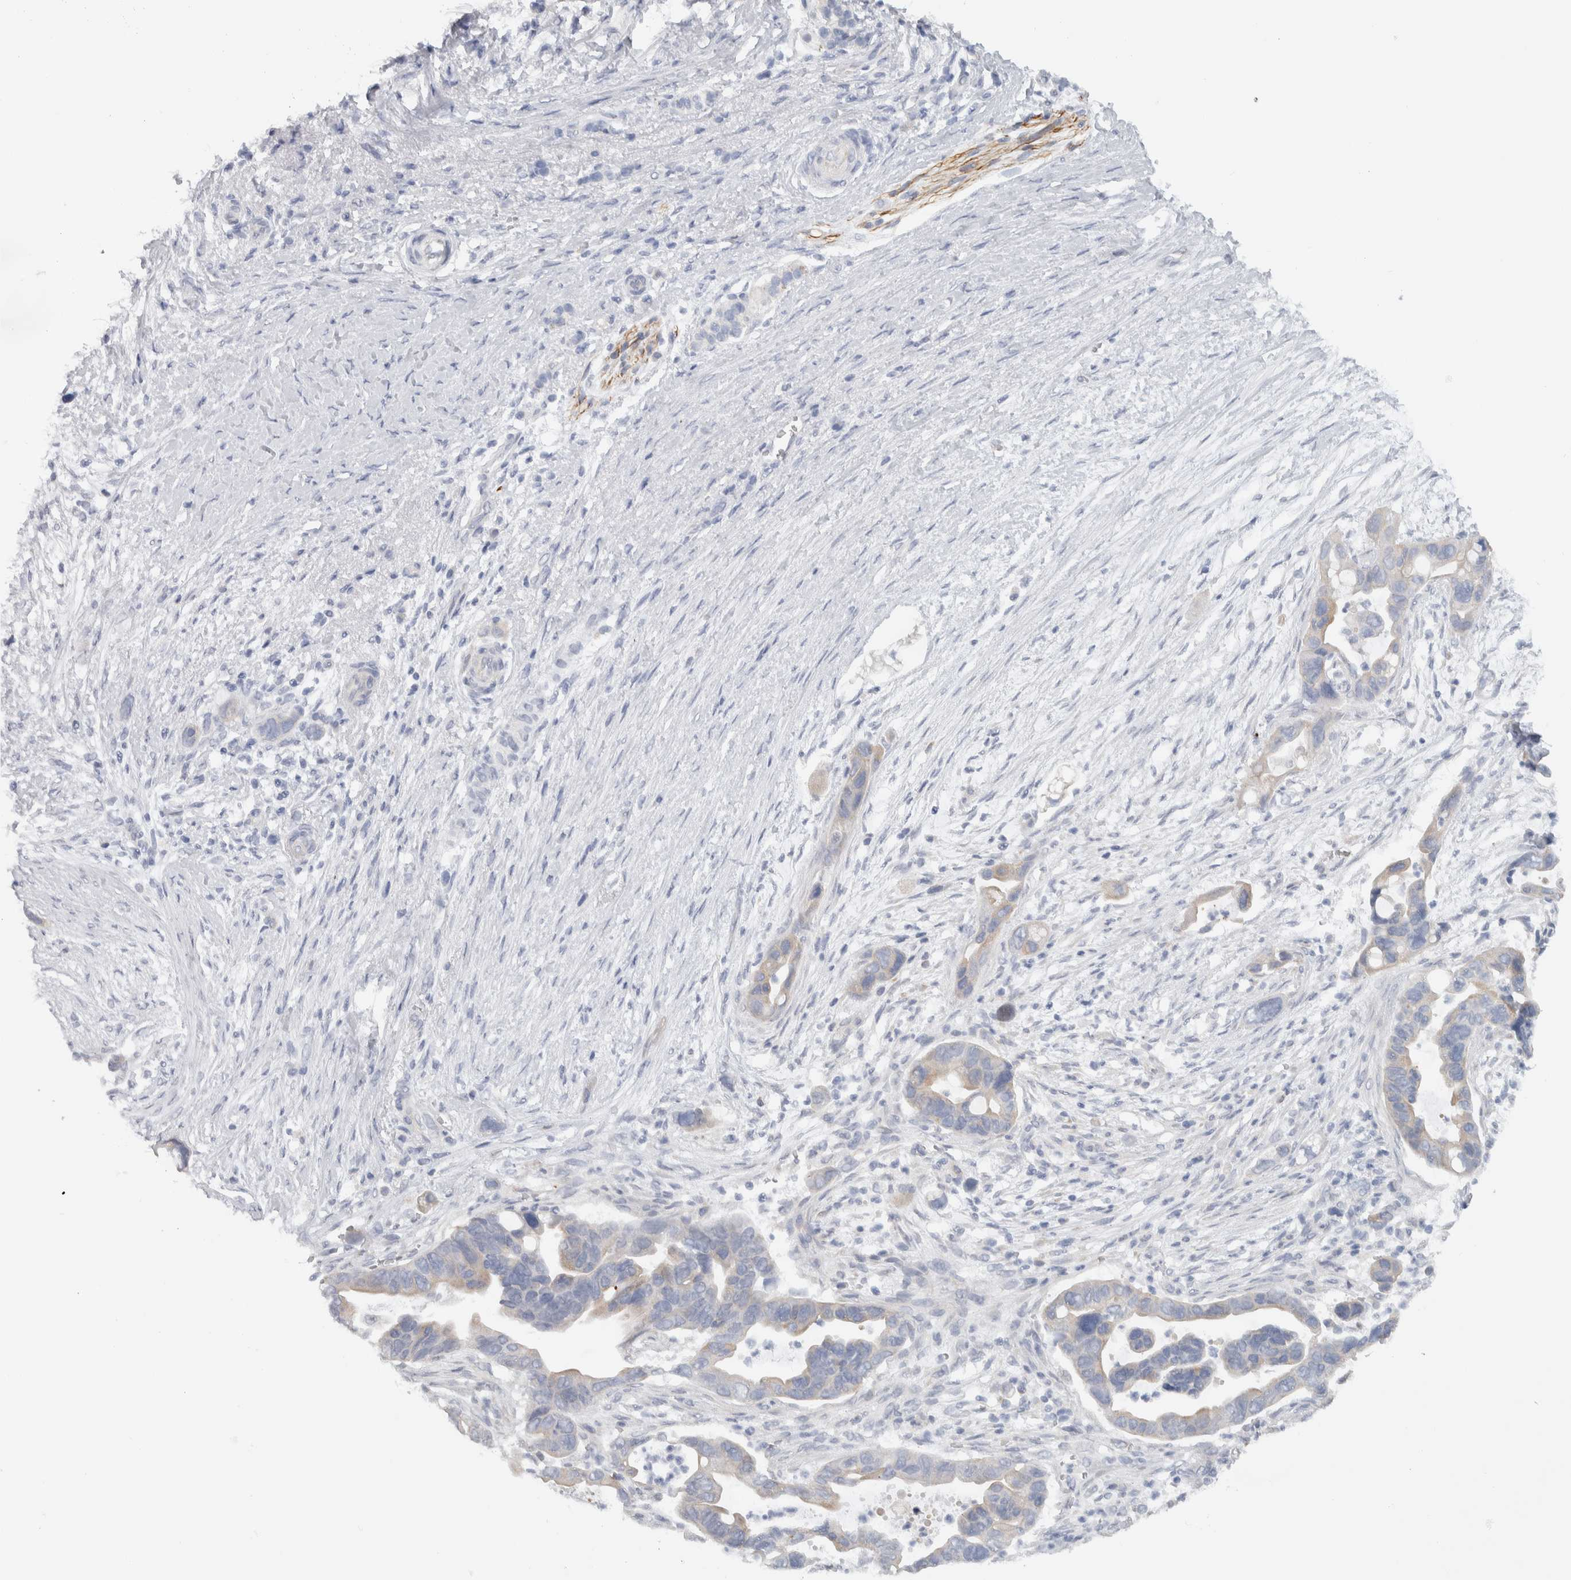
{"staining": {"intensity": "weak", "quantity": "<25%", "location": "cytoplasmic/membranous"}, "tissue": "pancreatic cancer", "cell_type": "Tumor cells", "image_type": "cancer", "snomed": [{"axis": "morphology", "description": "Adenocarcinoma, NOS"}, {"axis": "topography", "description": "Pancreas"}], "caption": "Immunohistochemistry (IHC) micrograph of adenocarcinoma (pancreatic) stained for a protein (brown), which displays no expression in tumor cells. The staining was performed using DAB to visualize the protein expression in brown, while the nuclei were stained in blue with hematoxylin (Magnification: 20x).", "gene": "NEFM", "patient": {"sex": "female", "age": 72}}